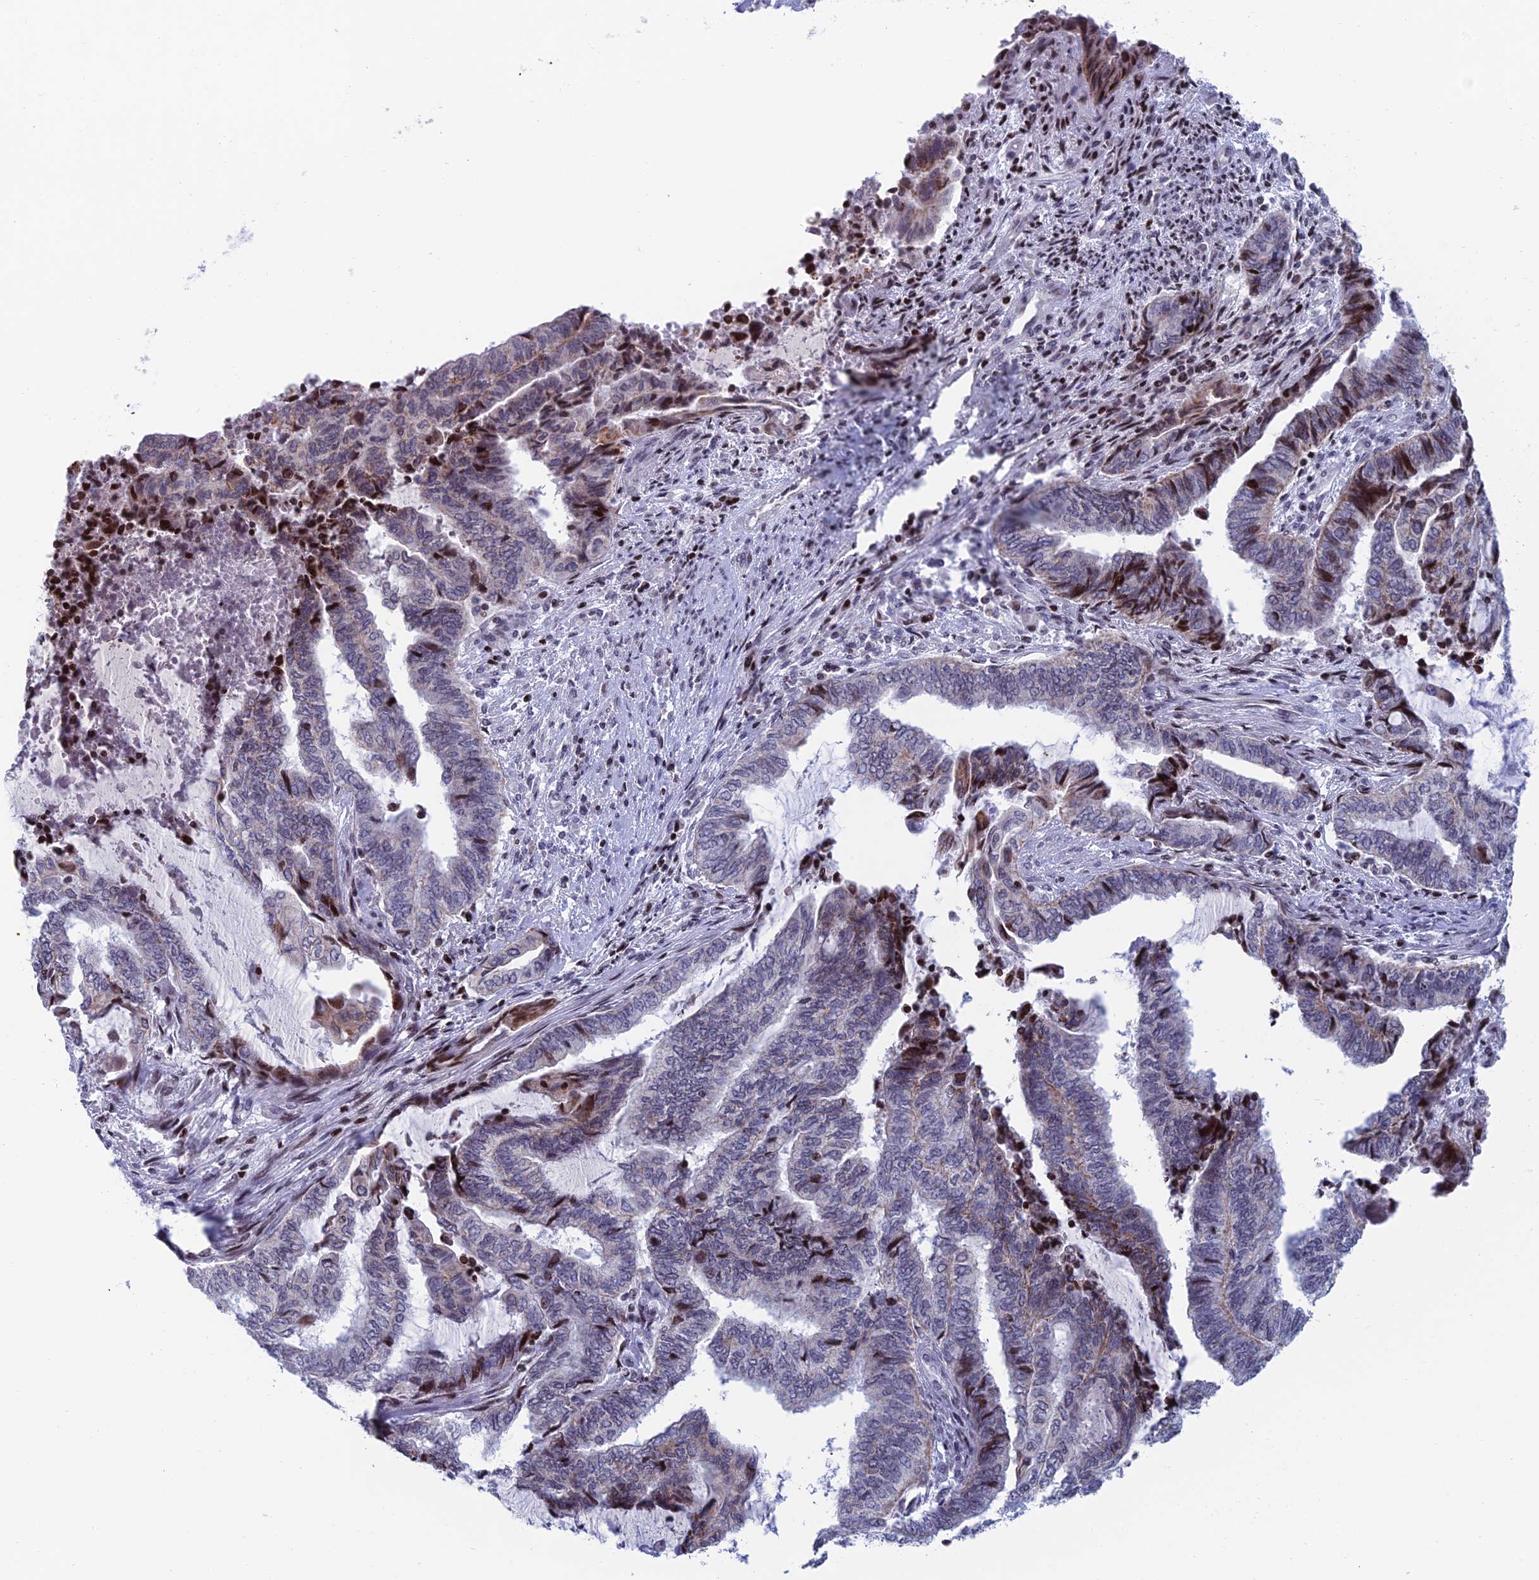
{"staining": {"intensity": "moderate", "quantity": "<25%", "location": "nuclear"}, "tissue": "endometrial cancer", "cell_type": "Tumor cells", "image_type": "cancer", "snomed": [{"axis": "morphology", "description": "Adenocarcinoma, NOS"}, {"axis": "topography", "description": "Uterus"}, {"axis": "topography", "description": "Endometrium"}], "caption": "The immunohistochemical stain highlights moderate nuclear staining in tumor cells of endometrial cancer (adenocarcinoma) tissue. Using DAB (brown) and hematoxylin (blue) stains, captured at high magnification using brightfield microscopy.", "gene": "AFF3", "patient": {"sex": "female", "age": 70}}